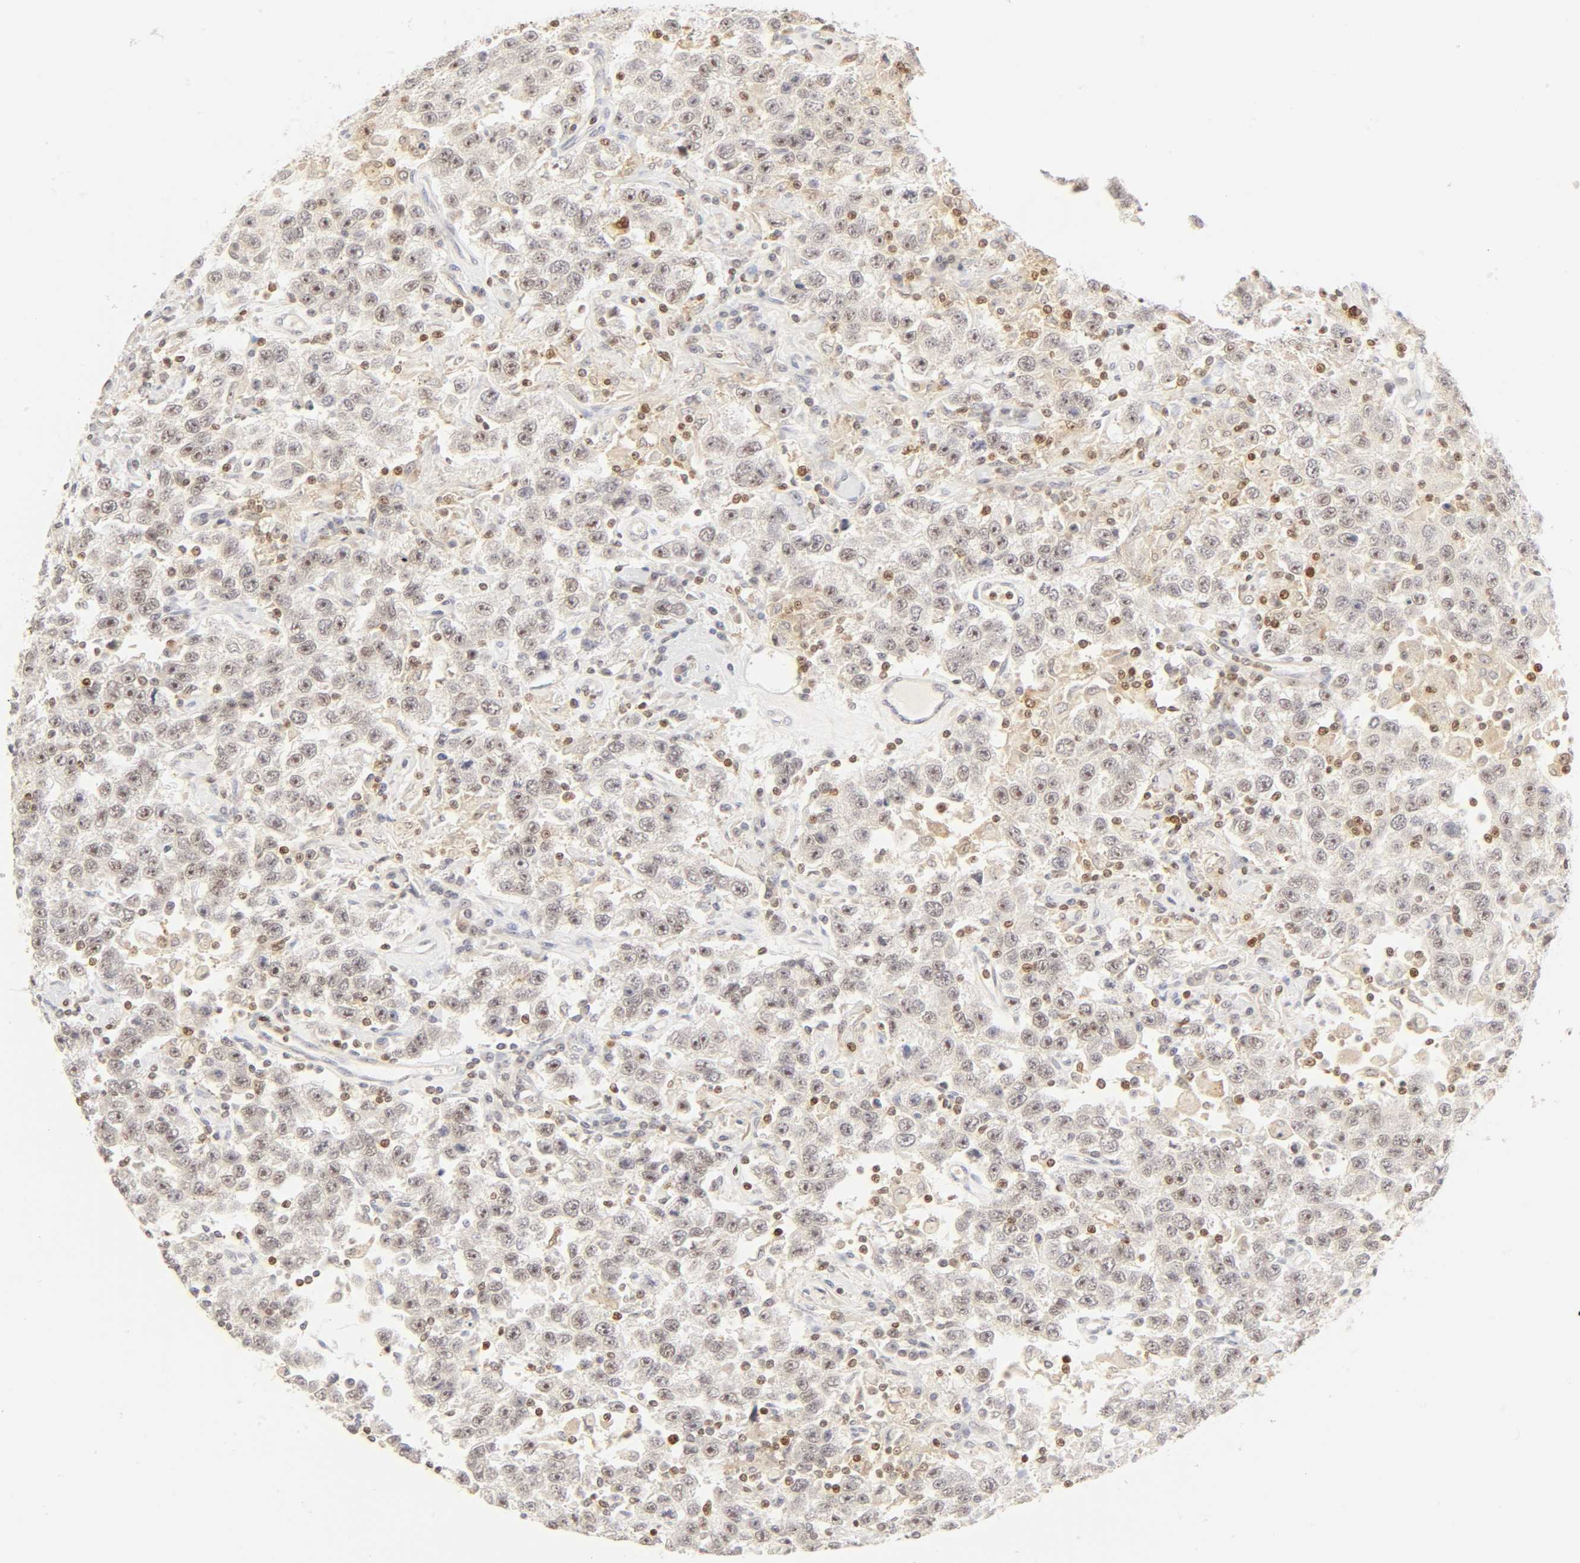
{"staining": {"intensity": "weak", "quantity": "<25%", "location": "cytoplasmic/membranous,nuclear"}, "tissue": "testis cancer", "cell_type": "Tumor cells", "image_type": "cancer", "snomed": [{"axis": "morphology", "description": "Seminoma, NOS"}, {"axis": "topography", "description": "Testis"}], "caption": "Image shows no significant protein staining in tumor cells of testis seminoma. (Immunohistochemistry (ihc), brightfield microscopy, high magnification).", "gene": "KIF2A", "patient": {"sex": "male", "age": 41}}